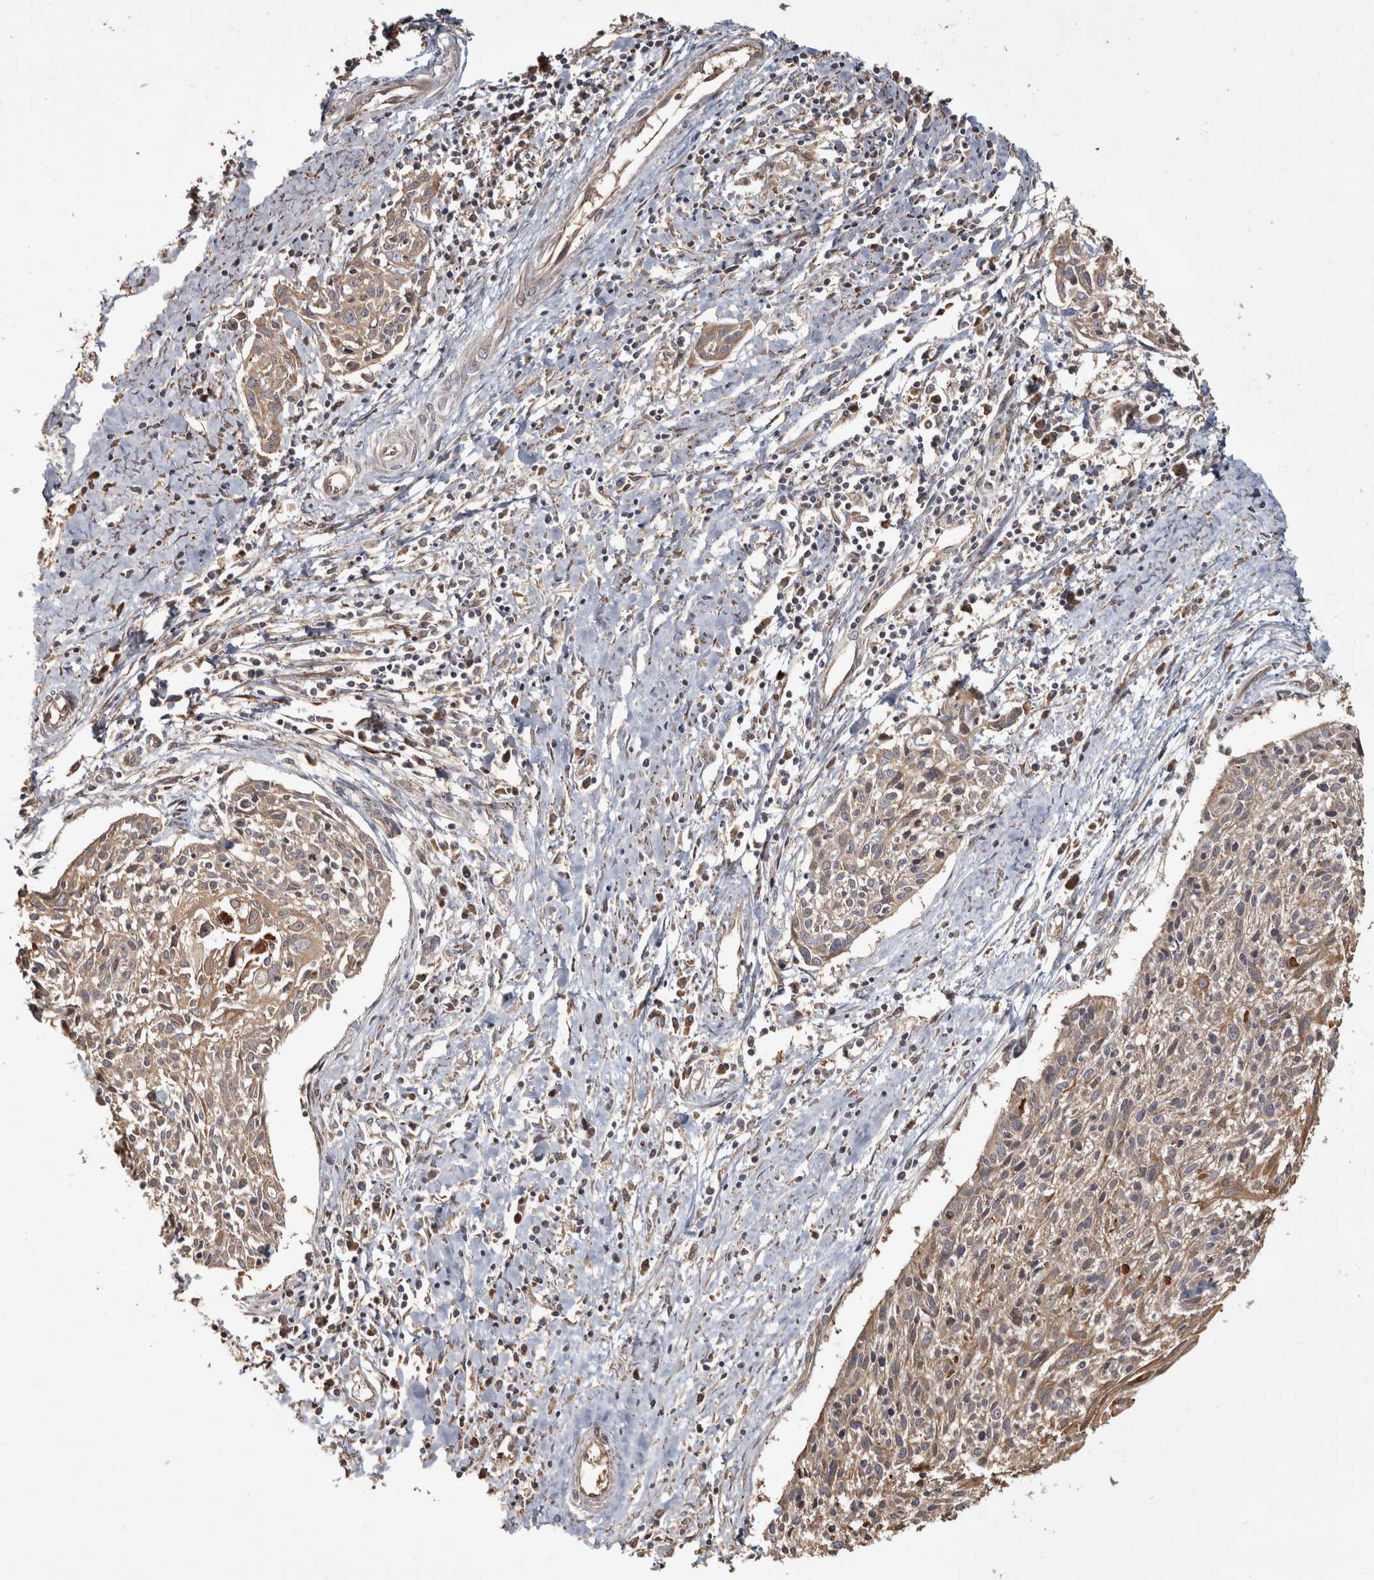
{"staining": {"intensity": "weak", "quantity": ">75%", "location": "cytoplasmic/membranous"}, "tissue": "cervical cancer", "cell_type": "Tumor cells", "image_type": "cancer", "snomed": [{"axis": "morphology", "description": "Squamous cell carcinoma, NOS"}, {"axis": "topography", "description": "Cervix"}], "caption": "This histopathology image displays cervical squamous cell carcinoma stained with IHC to label a protein in brown. The cytoplasmic/membranous of tumor cells show weak positivity for the protein. Nuclei are counter-stained blue.", "gene": "CAMSAP2", "patient": {"sex": "female", "age": 51}}